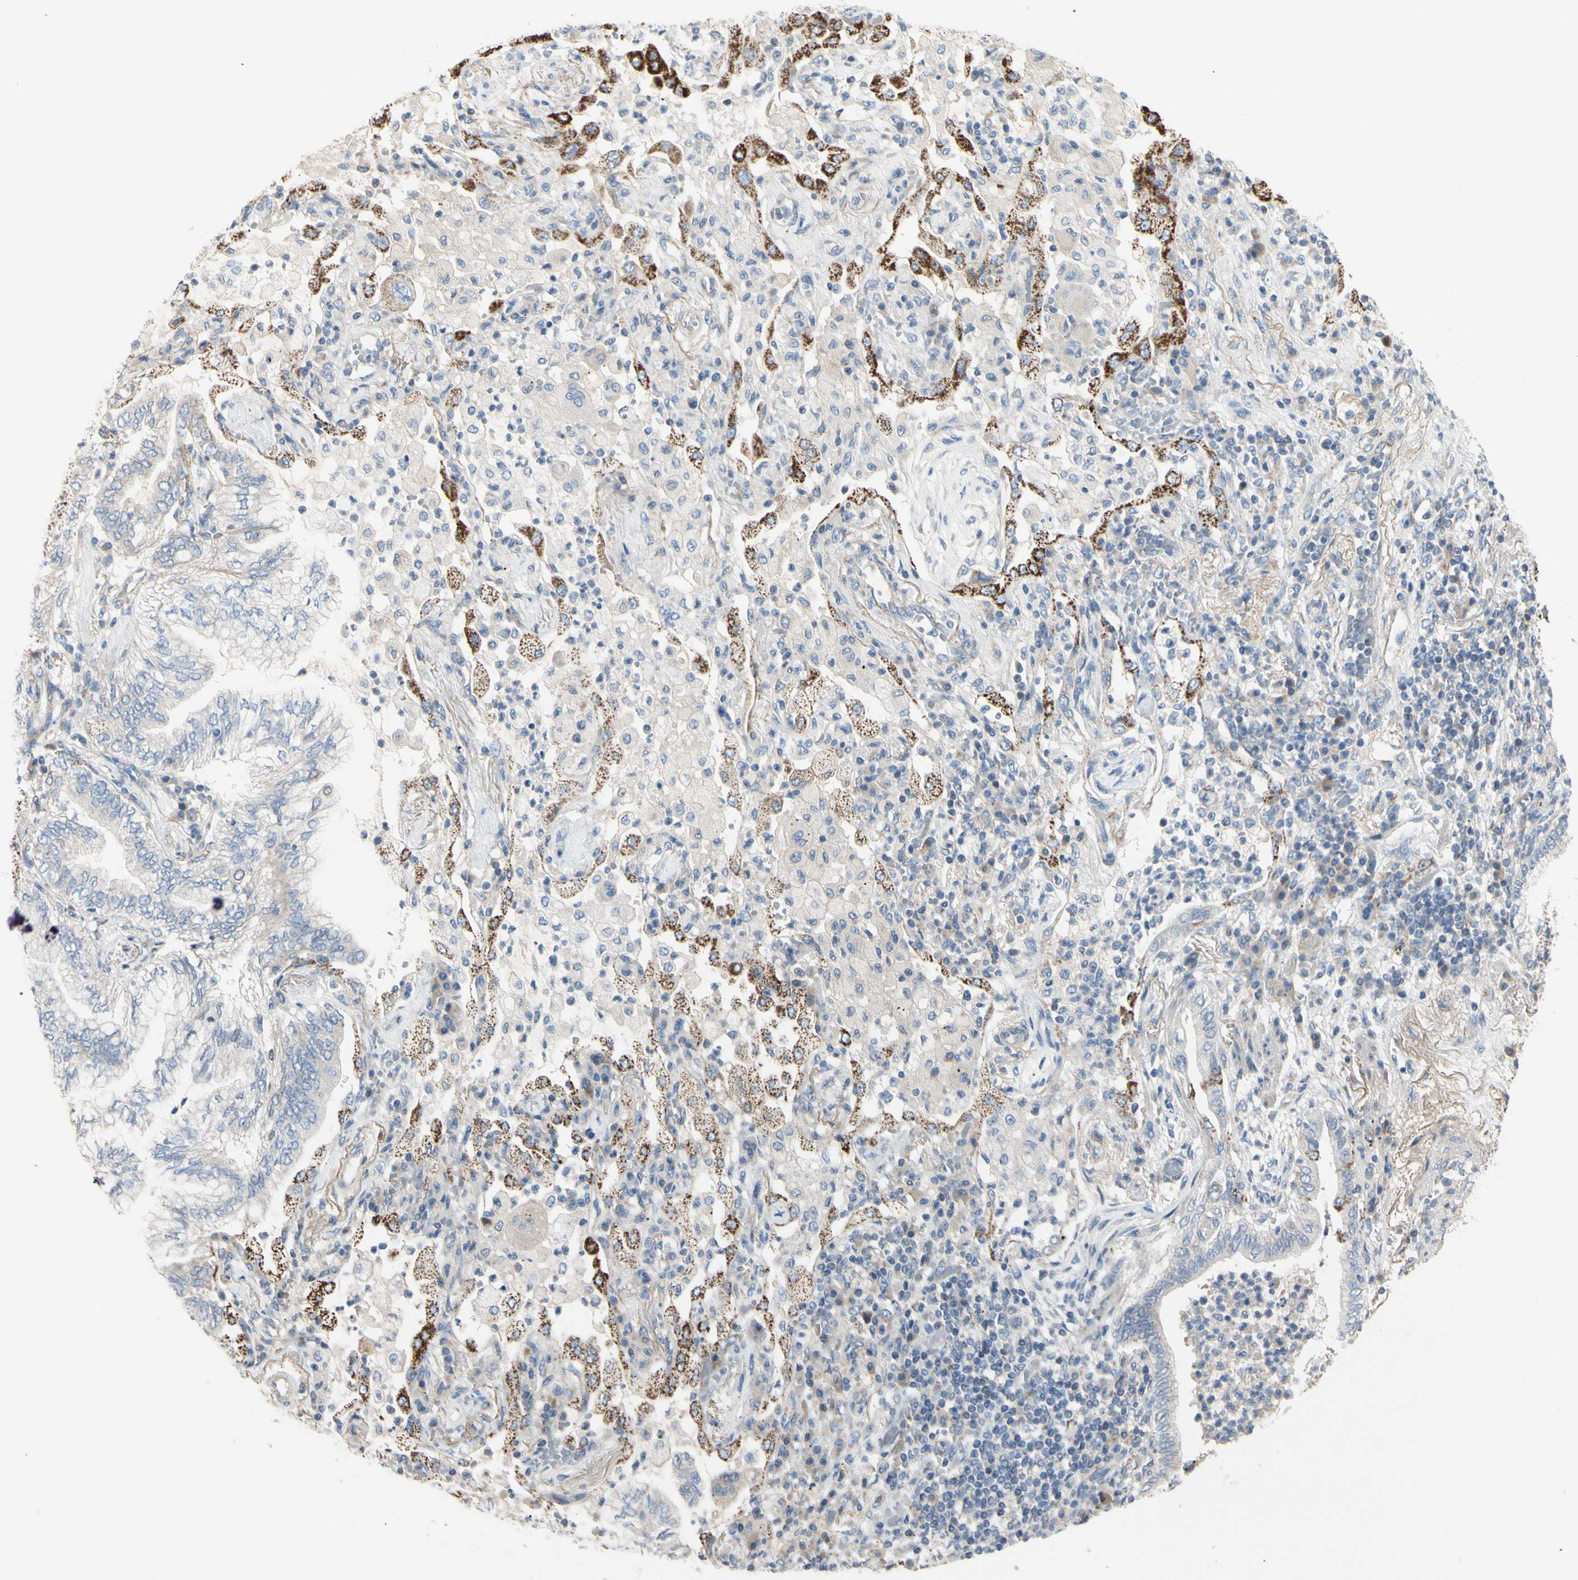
{"staining": {"intensity": "negative", "quantity": "none", "location": "none"}, "tissue": "lung cancer", "cell_type": "Tumor cells", "image_type": "cancer", "snomed": [{"axis": "morphology", "description": "Normal tissue, NOS"}, {"axis": "morphology", "description": "Adenocarcinoma, NOS"}, {"axis": "topography", "description": "Bronchus"}, {"axis": "topography", "description": "Lung"}], "caption": "The histopathology image displays no significant staining in tumor cells of adenocarcinoma (lung).", "gene": "EPHA3", "patient": {"sex": "female", "age": 70}}